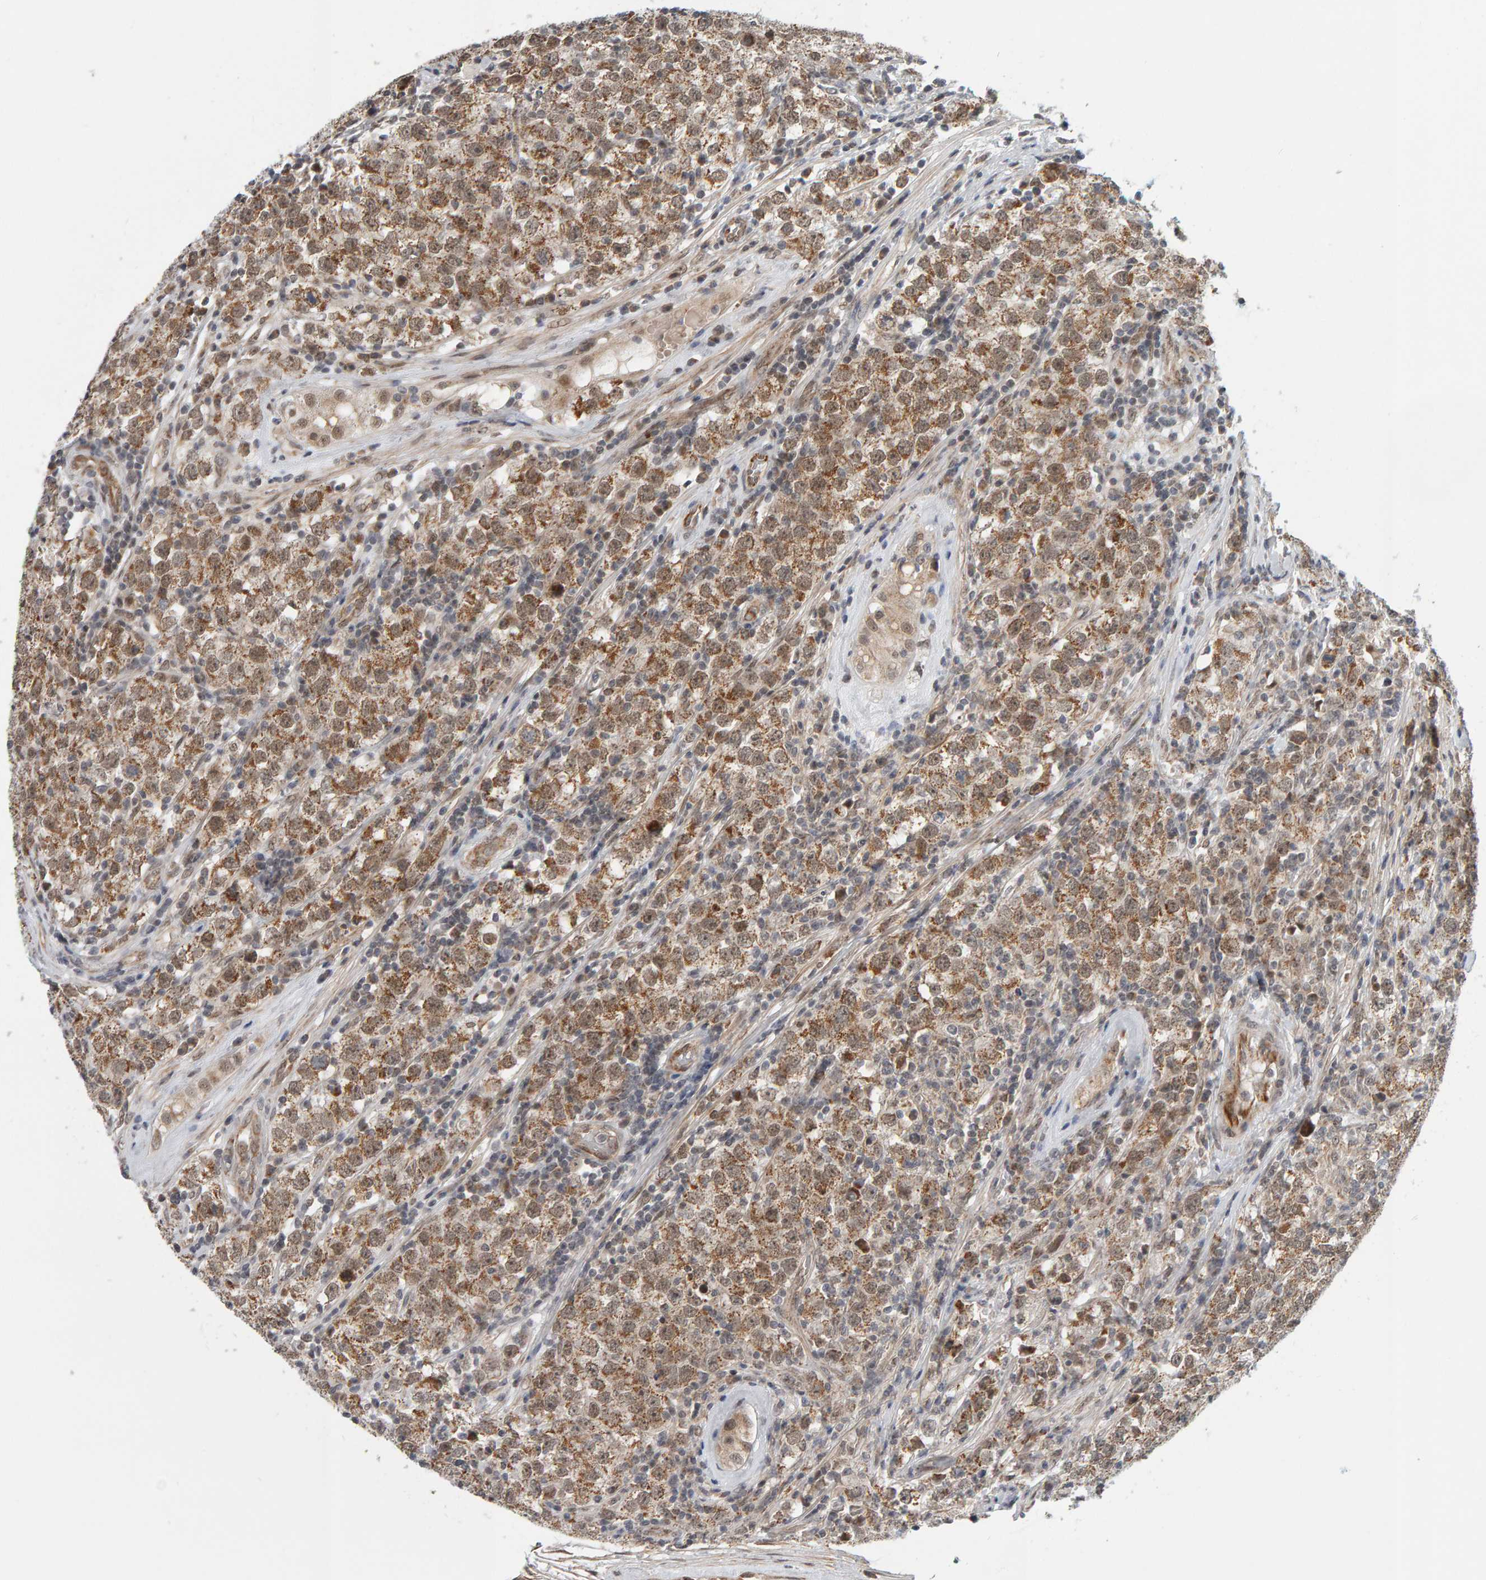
{"staining": {"intensity": "moderate", "quantity": ">75%", "location": "cytoplasmic/membranous,nuclear"}, "tissue": "testis cancer", "cell_type": "Tumor cells", "image_type": "cancer", "snomed": [{"axis": "morphology", "description": "Seminoma, NOS"}, {"axis": "morphology", "description": "Carcinoma, Embryonal, NOS"}, {"axis": "topography", "description": "Testis"}], "caption": "High-power microscopy captured an immunohistochemistry (IHC) image of embryonal carcinoma (testis), revealing moderate cytoplasmic/membranous and nuclear positivity in approximately >75% of tumor cells.", "gene": "DAP3", "patient": {"sex": "male", "age": 28}}